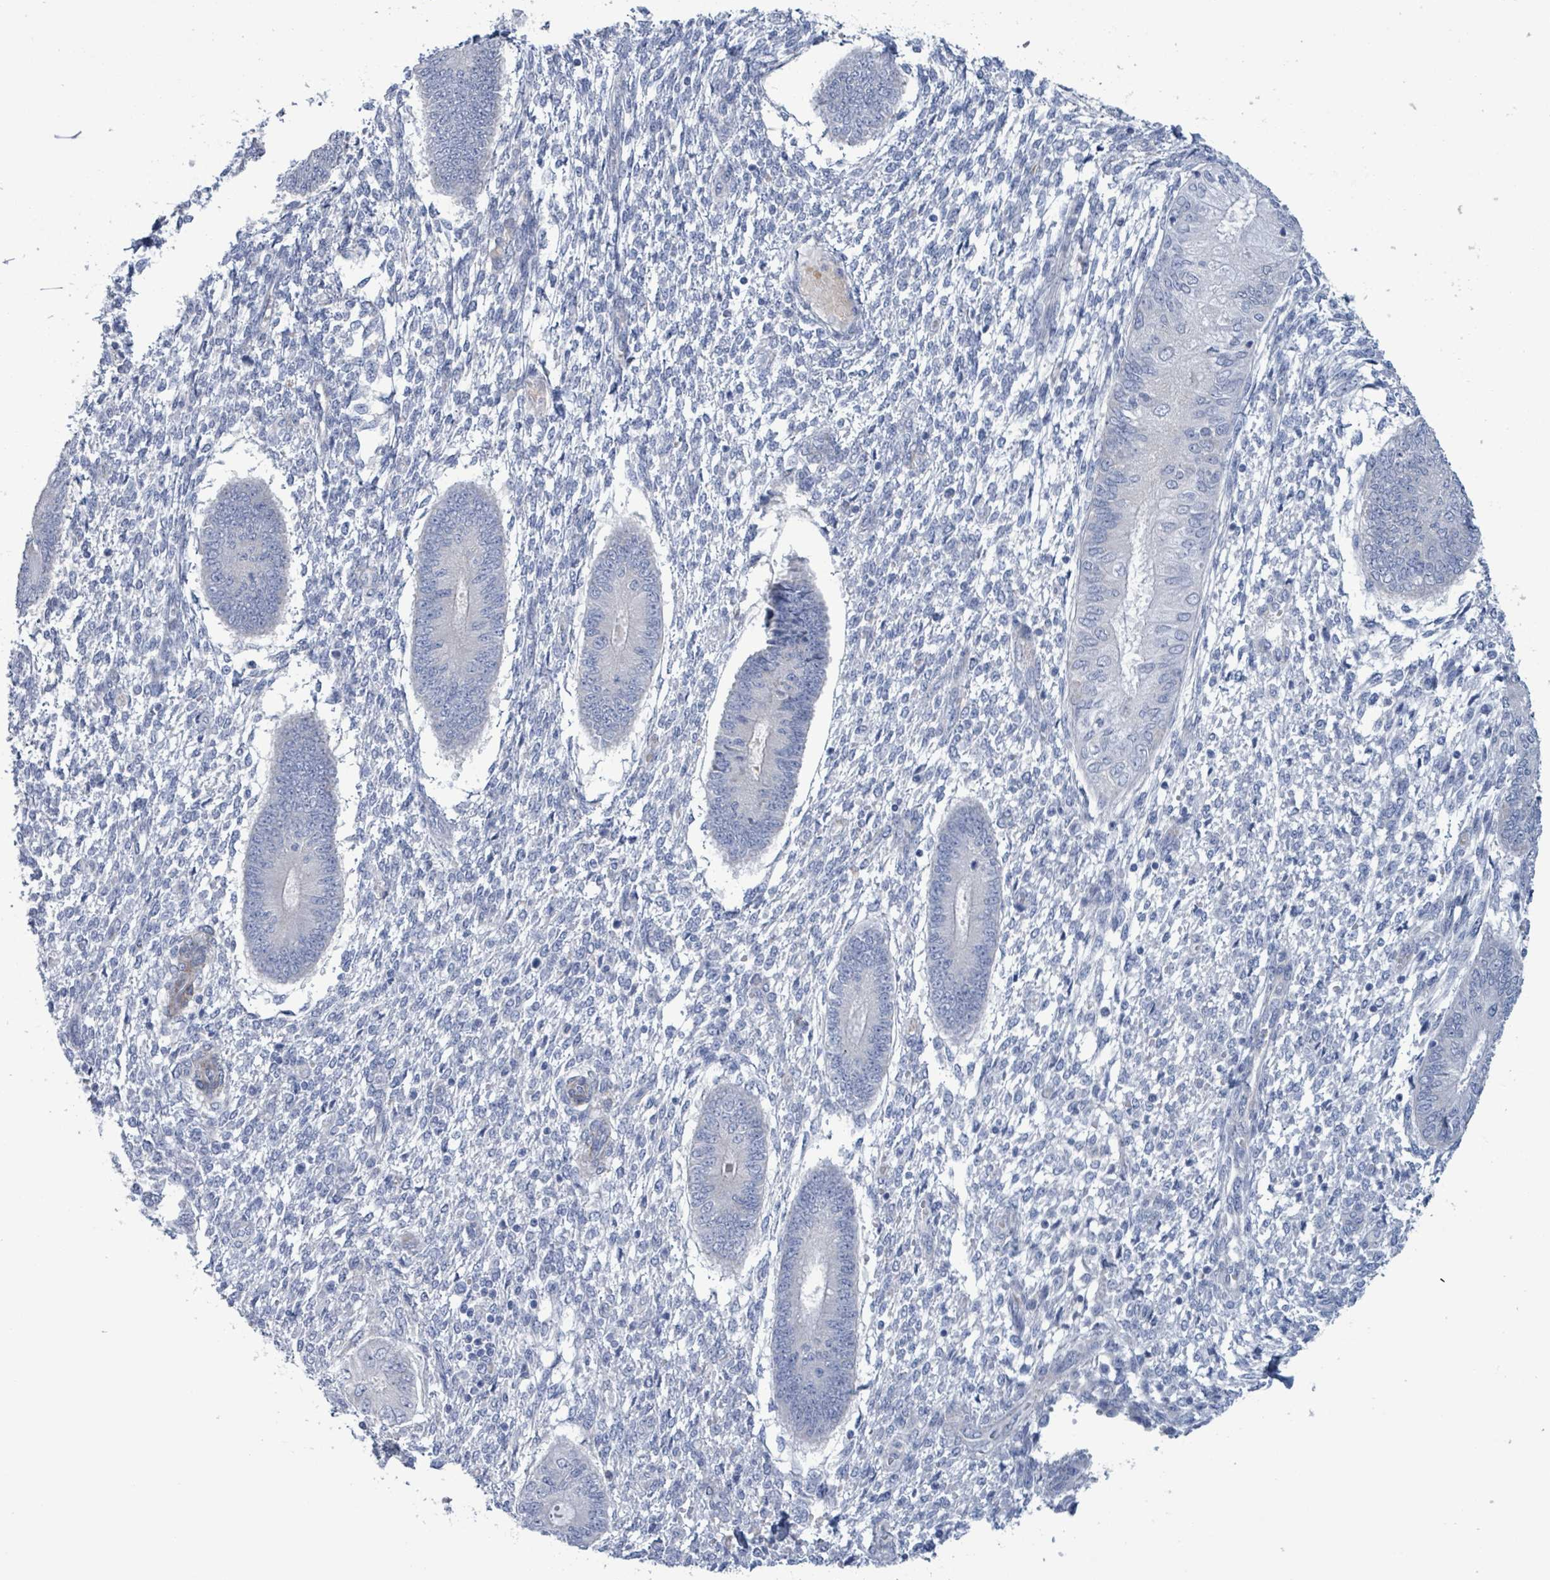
{"staining": {"intensity": "negative", "quantity": "none", "location": "none"}, "tissue": "endometrium", "cell_type": "Cells in endometrial stroma", "image_type": "normal", "snomed": [{"axis": "morphology", "description": "Normal tissue, NOS"}, {"axis": "topography", "description": "Endometrium"}], "caption": "DAB immunohistochemical staining of benign human endometrium displays no significant staining in cells in endometrial stroma.", "gene": "PKLR", "patient": {"sex": "female", "age": 49}}